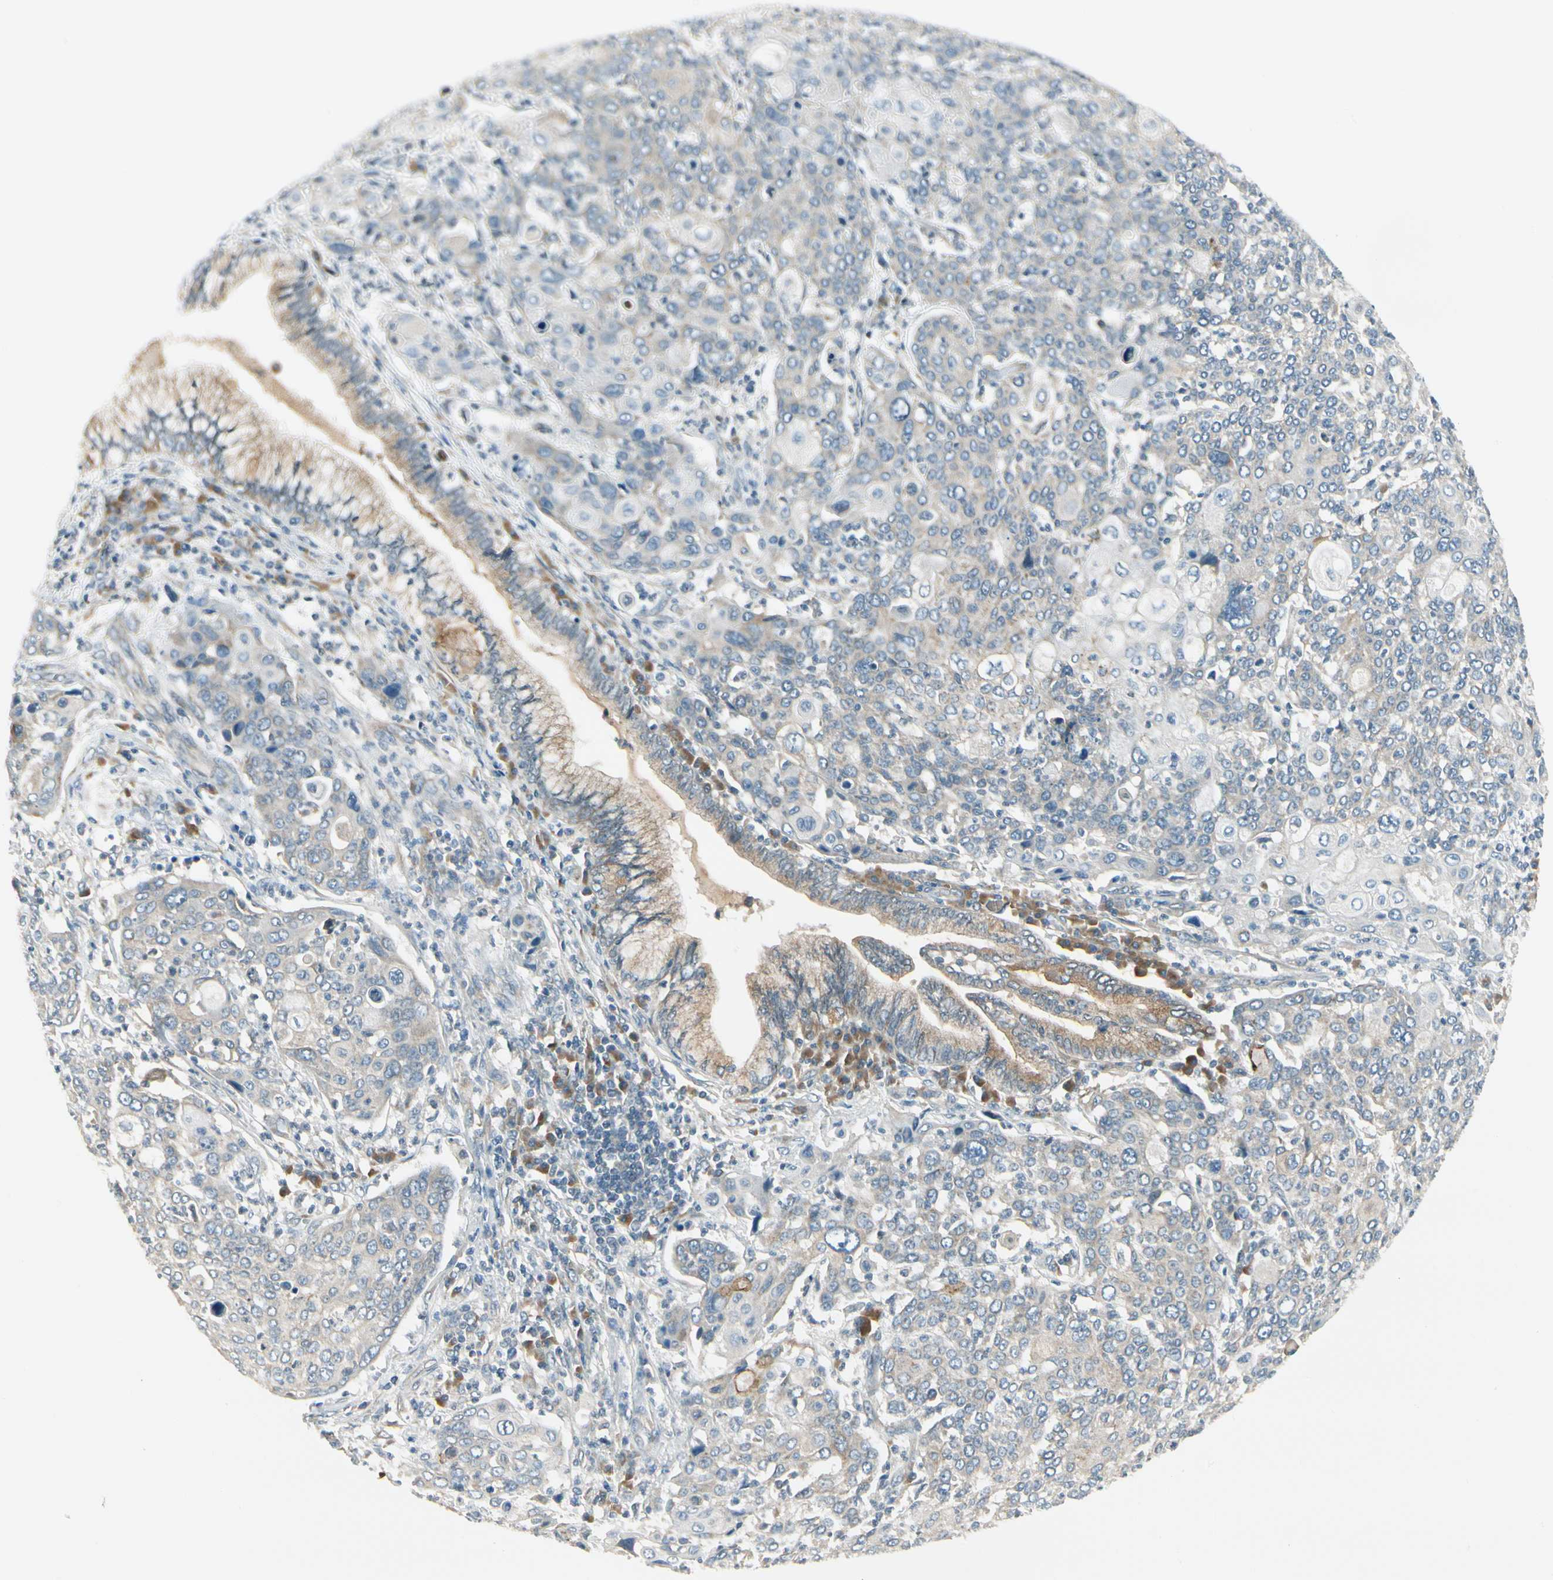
{"staining": {"intensity": "weak", "quantity": "25%-75%", "location": "cytoplasmic/membranous"}, "tissue": "cervical cancer", "cell_type": "Tumor cells", "image_type": "cancer", "snomed": [{"axis": "morphology", "description": "Squamous cell carcinoma, NOS"}, {"axis": "topography", "description": "Cervix"}], "caption": "Approximately 25%-75% of tumor cells in human squamous cell carcinoma (cervical) show weak cytoplasmic/membranous protein expression as visualized by brown immunohistochemical staining.", "gene": "BNIP1", "patient": {"sex": "female", "age": 40}}